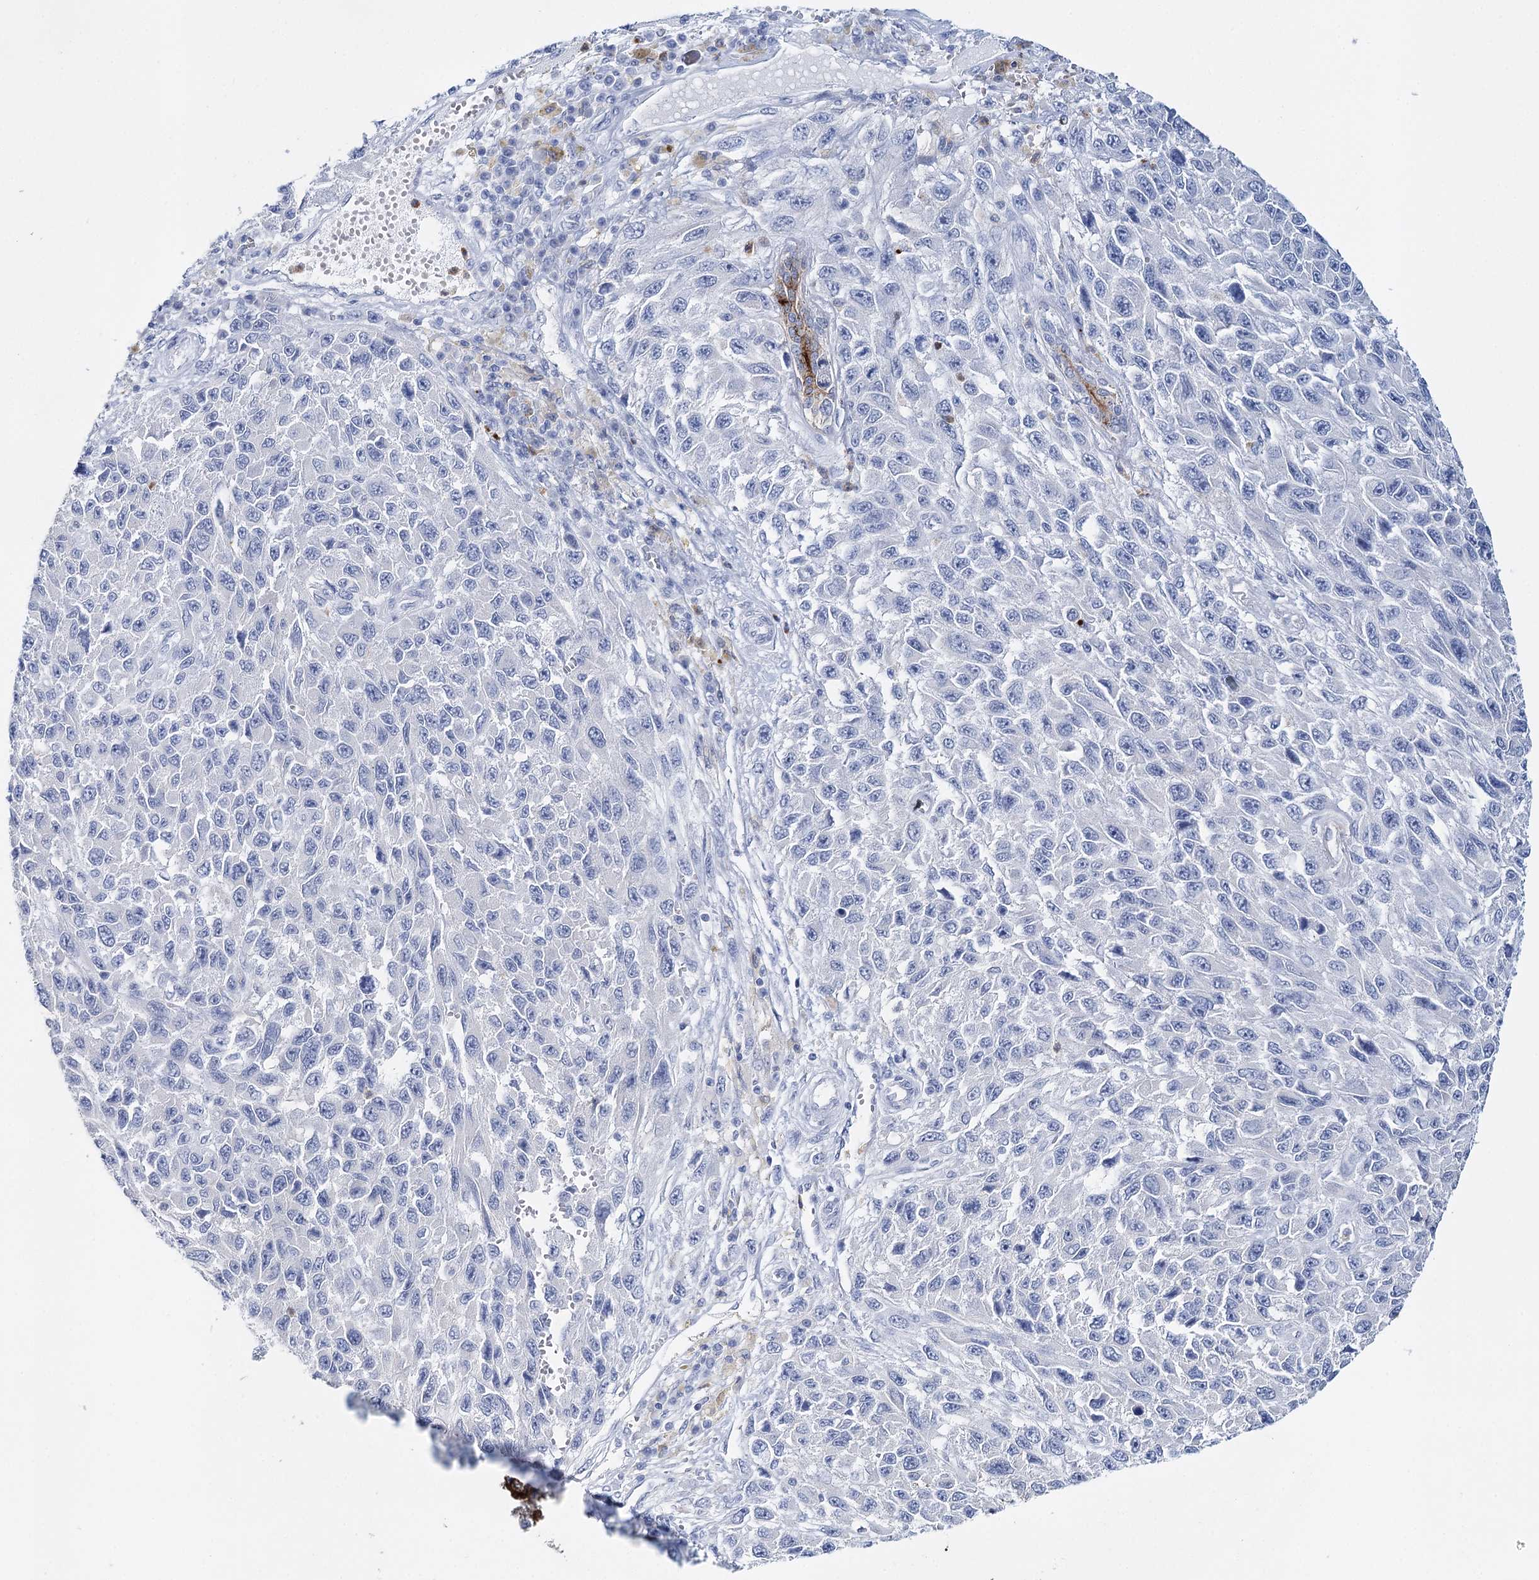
{"staining": {"intensity": "negative", "quantity": "none", "location": "none"}, "tissue": "melanoma", "cell_type": "Tumor cells", "image_type": "cancer", "snomed": [{"axis": "morphology", "description": "Normal tissue, NOS"}, {"axis": "morphology", "description": "Malignant melanoma, NOS"}, {"axis": "topography", "description": "Skin"}], "caption": "IHC of malignant melanoma exhibits no expression in tumor cells. (Stains: DAB (3,3'-diaminobenzidine) immunohistochemistry with hematoxylin counter stain, Microscopy: brightfield microscopy at high magnification).", "gene": "CEACAM8", "patient": {"sex": "female", "age": 96}}